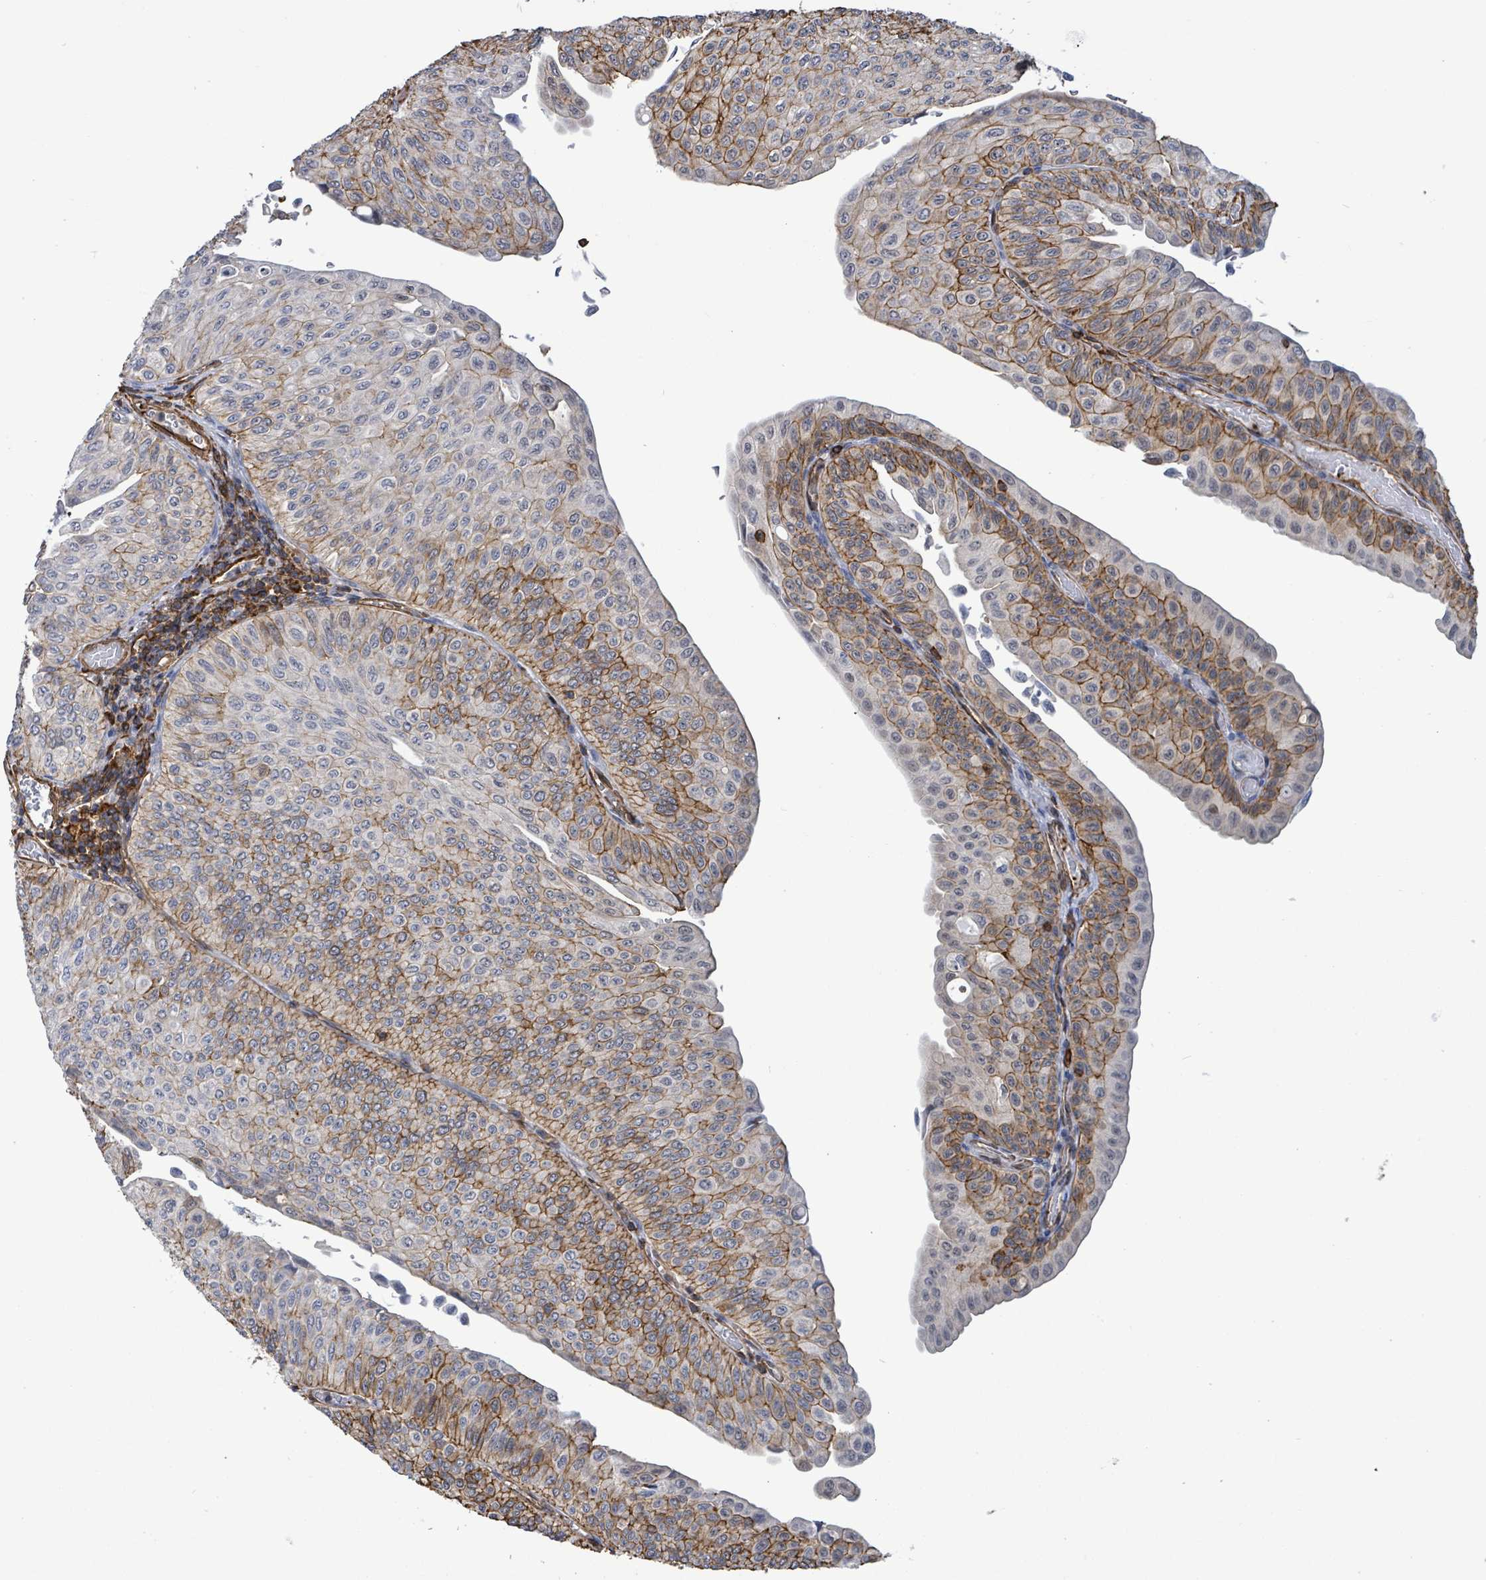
{"staining": {"intensity": "moderate", "quantity": "25%-75%", "location": "cytoplasmic/membranous"}, "tissue": "urothelial cancer", "cell_type": "Tumor cells", "image_type": "cancer", "snomed": [{"axis": "morphology", "description": "Urothelial carcinoma, NOS"}, {"axis": "topography", "description": "Urinary bladder"}], "caption": "An image of urothelial cancer stained for a protein demonstrates moderate cytoplasmic/membranous brown staining in tumor cells.", "gene": "PRKRIP1", "patient": {"sex": "male", "age": 59}}